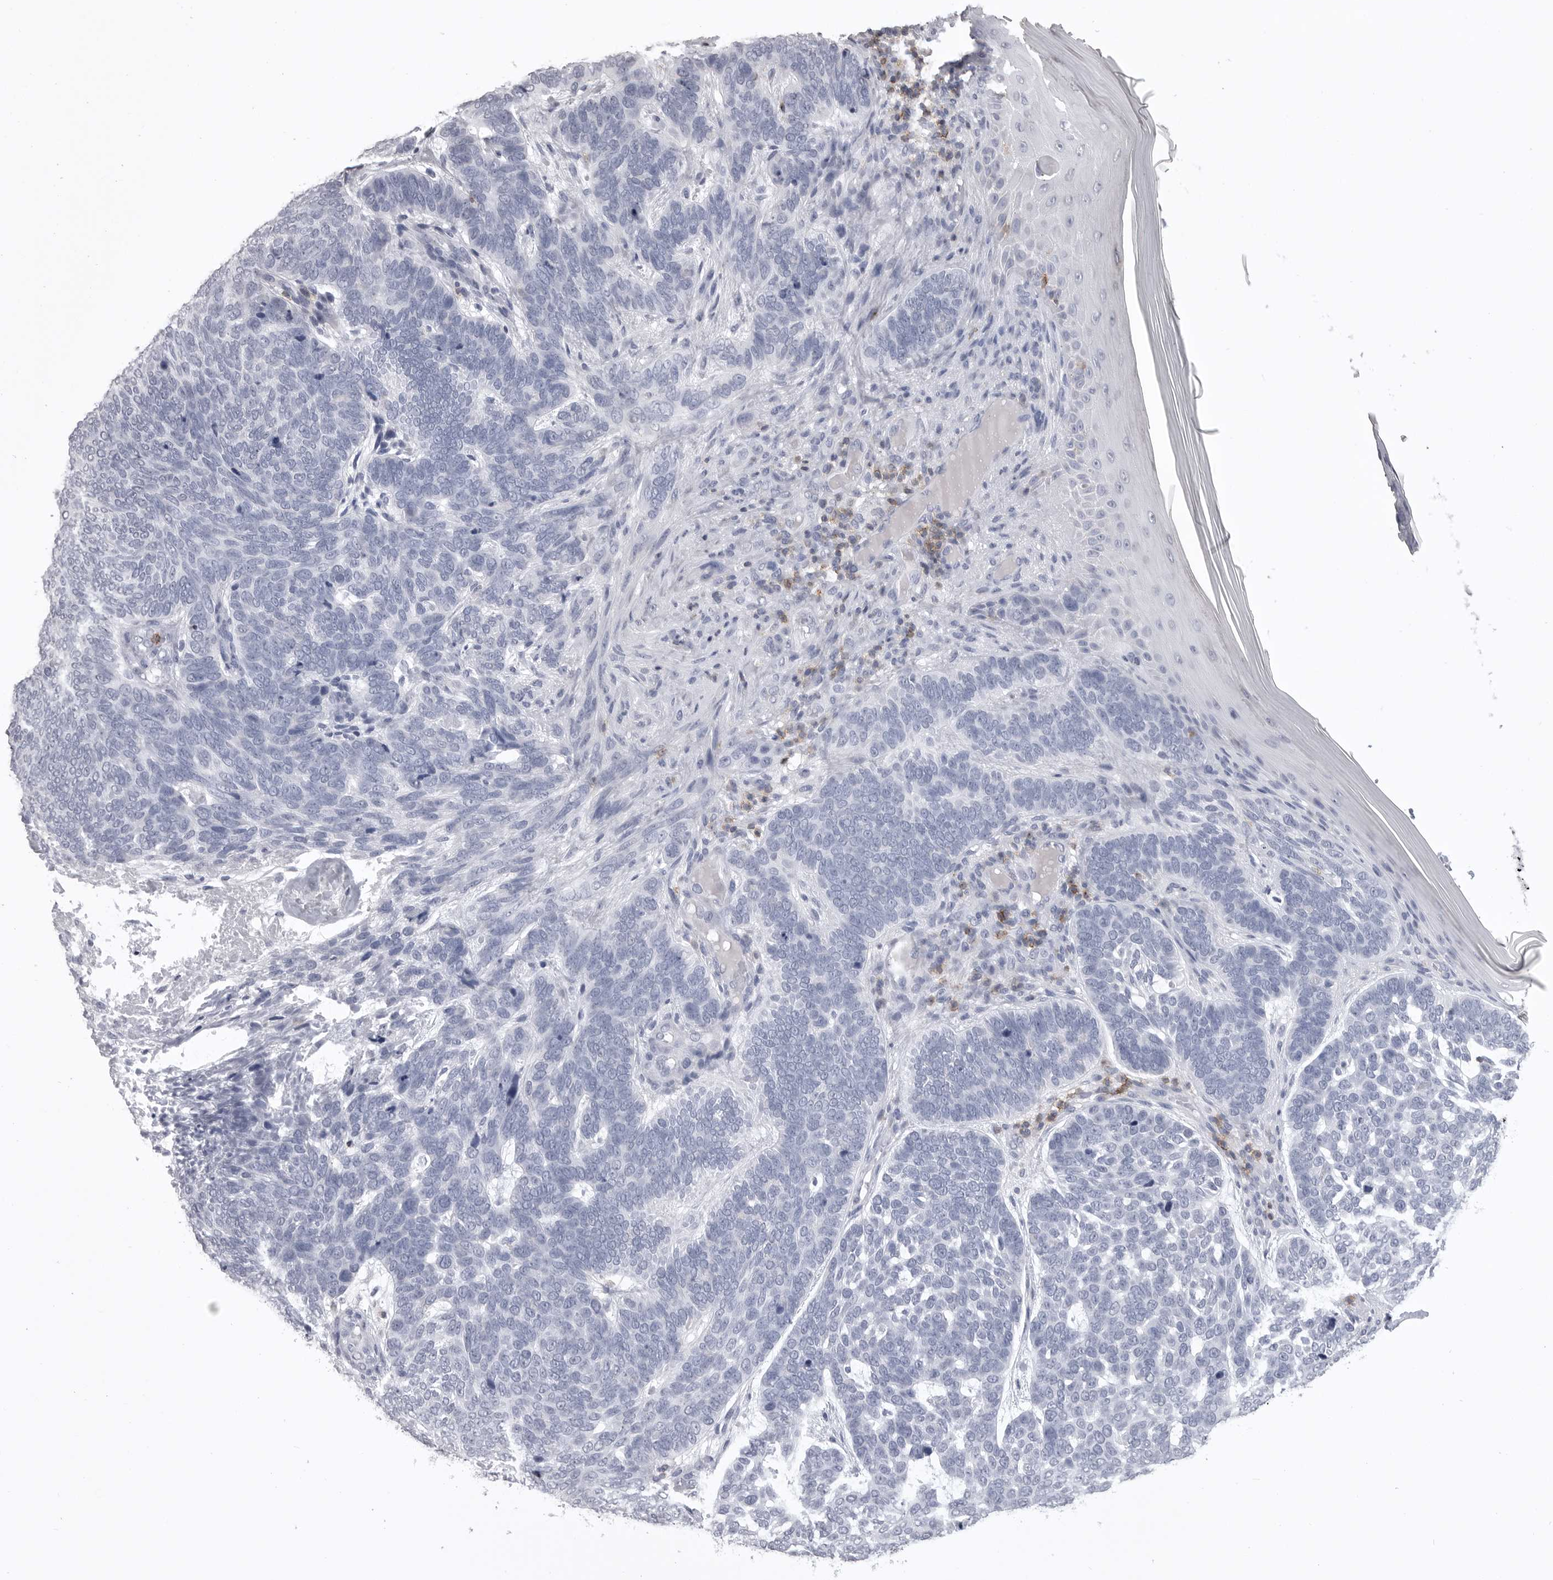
{"staining": {"intensity": "negative", "quantity": "none", "location": "none"}, "tissue": "skin cancer", "cell_type": "Tumor cells", "image_type": "cancer", "snomed": [{"axis": "morphology", "description": "Basal cell carcinoma"}, {"axis": "topography", "description": "Skin"}], "caption": "This photomicrograph is of skin cancer (basal cell carcinoma) stained with IHC to label a protein in brown with the nuclei are counter-stained blue. There is no expression in tumor cells.", "gene": "ITGAL", "patient": {"sex": "female", "age": 85}}